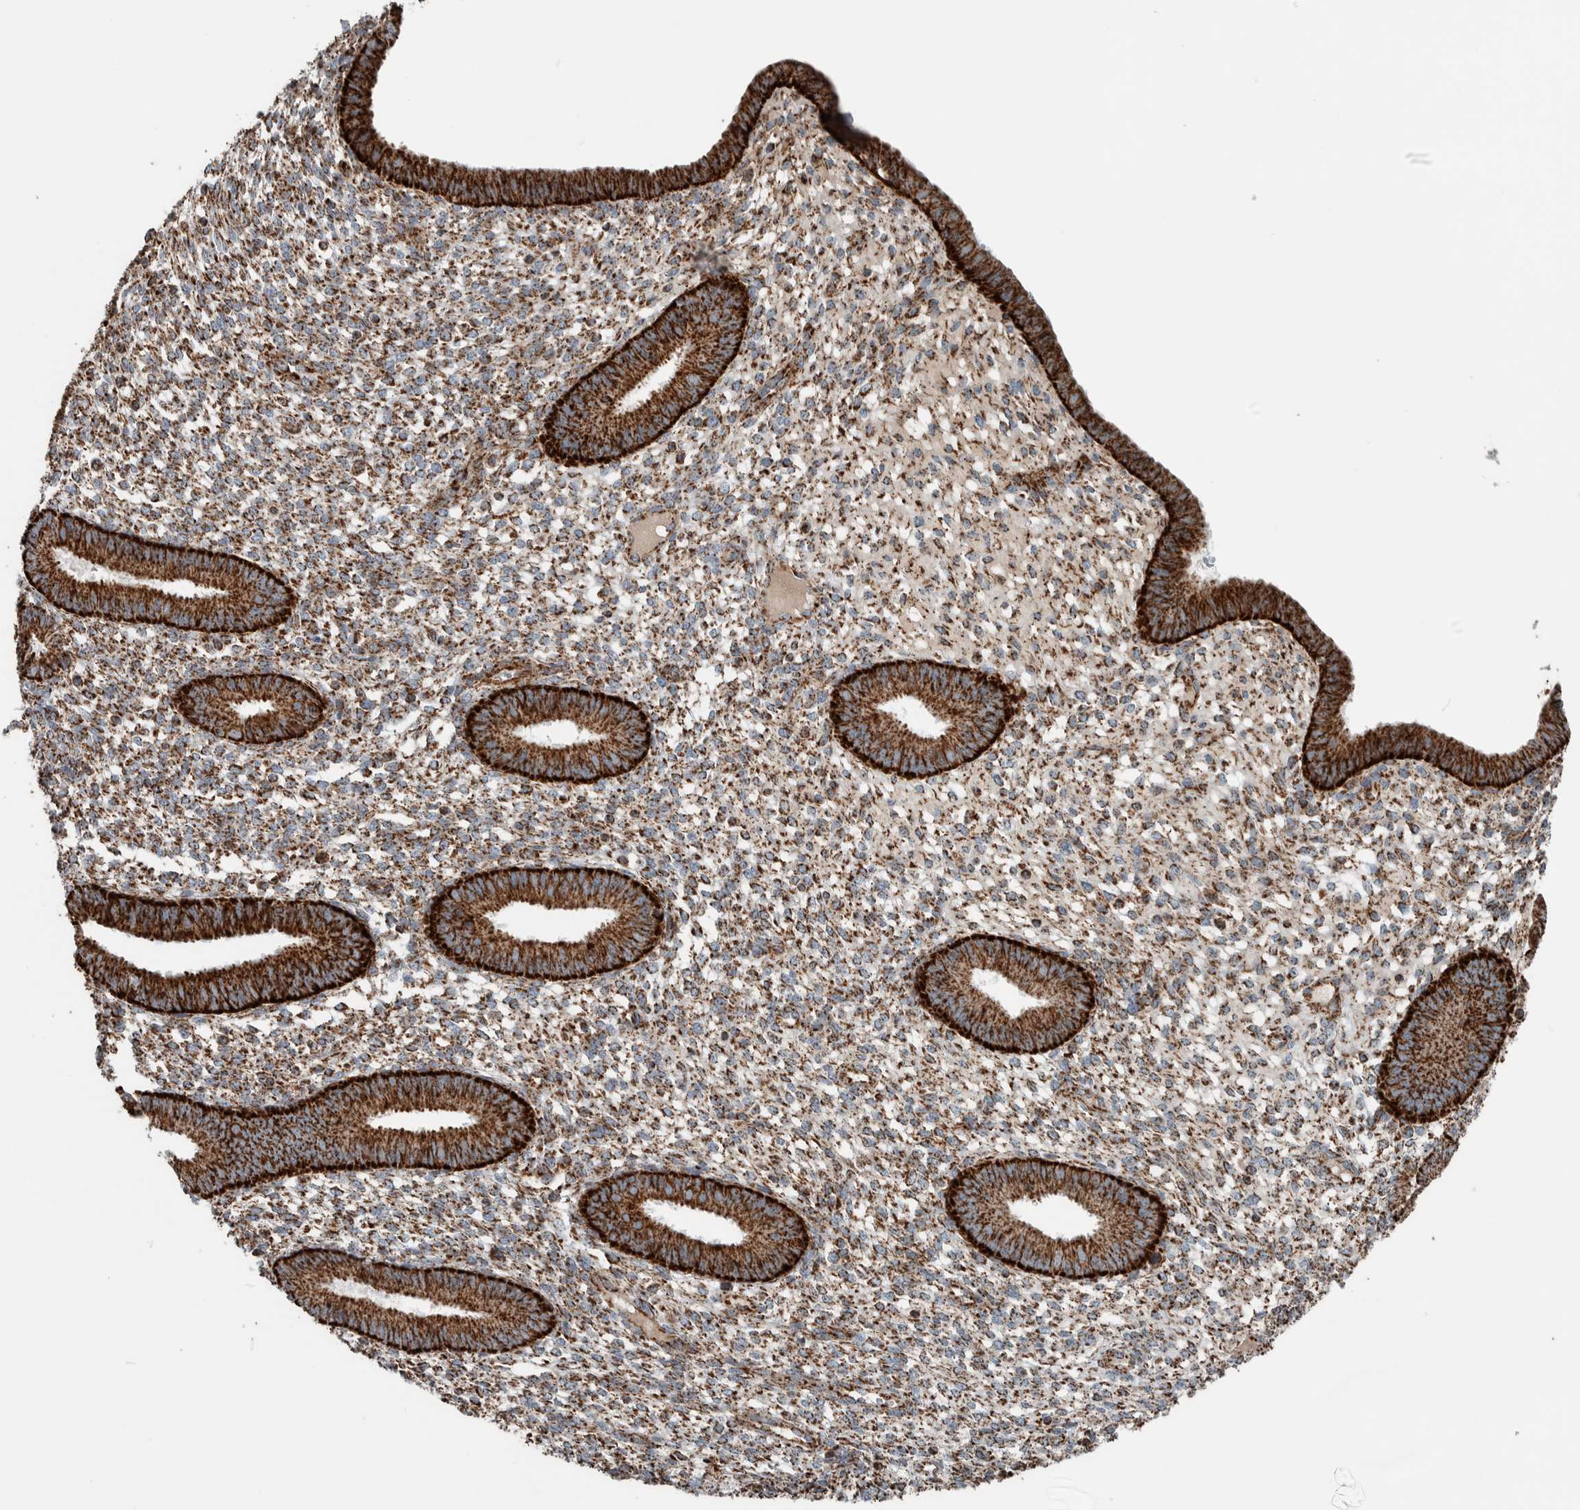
{"staining": {"intensity": "moderate", "quantity": ">75%", "location": "cytoplasmic/membranous"}, "tissue": "endometrium", "cell_type": "Cells in endometrial stroma", "image_type": "normal", "snomed": [{"axis": "morphology", "description": "Normal tissue, NOS"}, {"axis": "topography", "description": "Endometrium"}], "caption": "Immunohistochemical staining of unremarkable endometrium shows >75% levels of moderate cytoplasmic/membranous protein positivity in about >75% of cells in endometrial stroma. (IHC, brightfield microscopy, high magnification).", "gene": "CNTROB", "patient": {"sex": "female", "age": 46}}